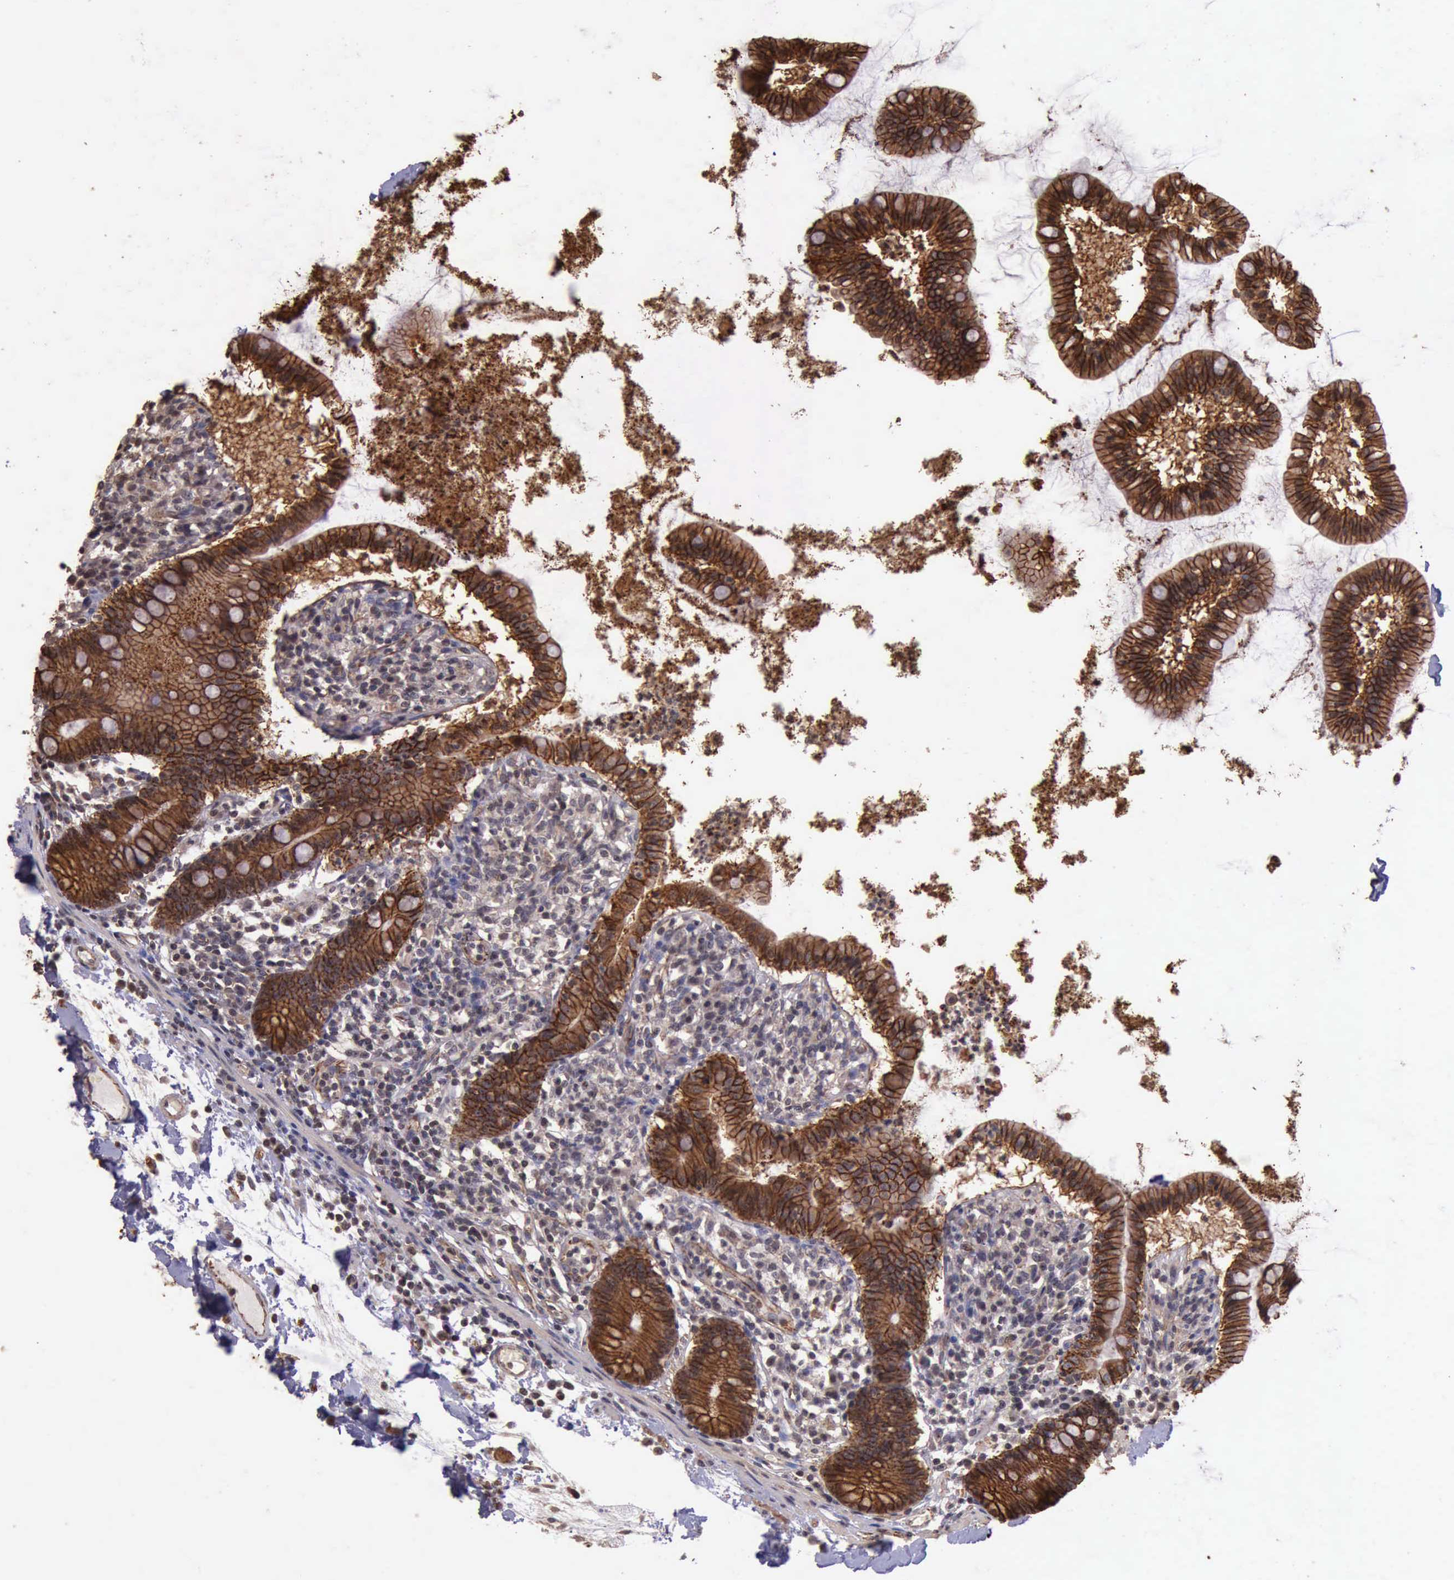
{"staining": {"intensity": "strong", "quantity": ">75%", "location": "cytoplasmic/membranous"}, "tissue": "small intestine", "cell_type": "Glandular cells", "image_type": "normal", "snomed": [{"axis": "morphology", "description": "Normal tissue, NOS"}, {"axis": "topography", "description": "Small intestine"}], "caption": "Immunohistochemical staining of unremarkable small intestine displays strong cytoplasmic/membranous protein expression in about >75% of glandular cells.", "gene": "CTNNB1", "patient": {"sex": "female", "age": 61}}